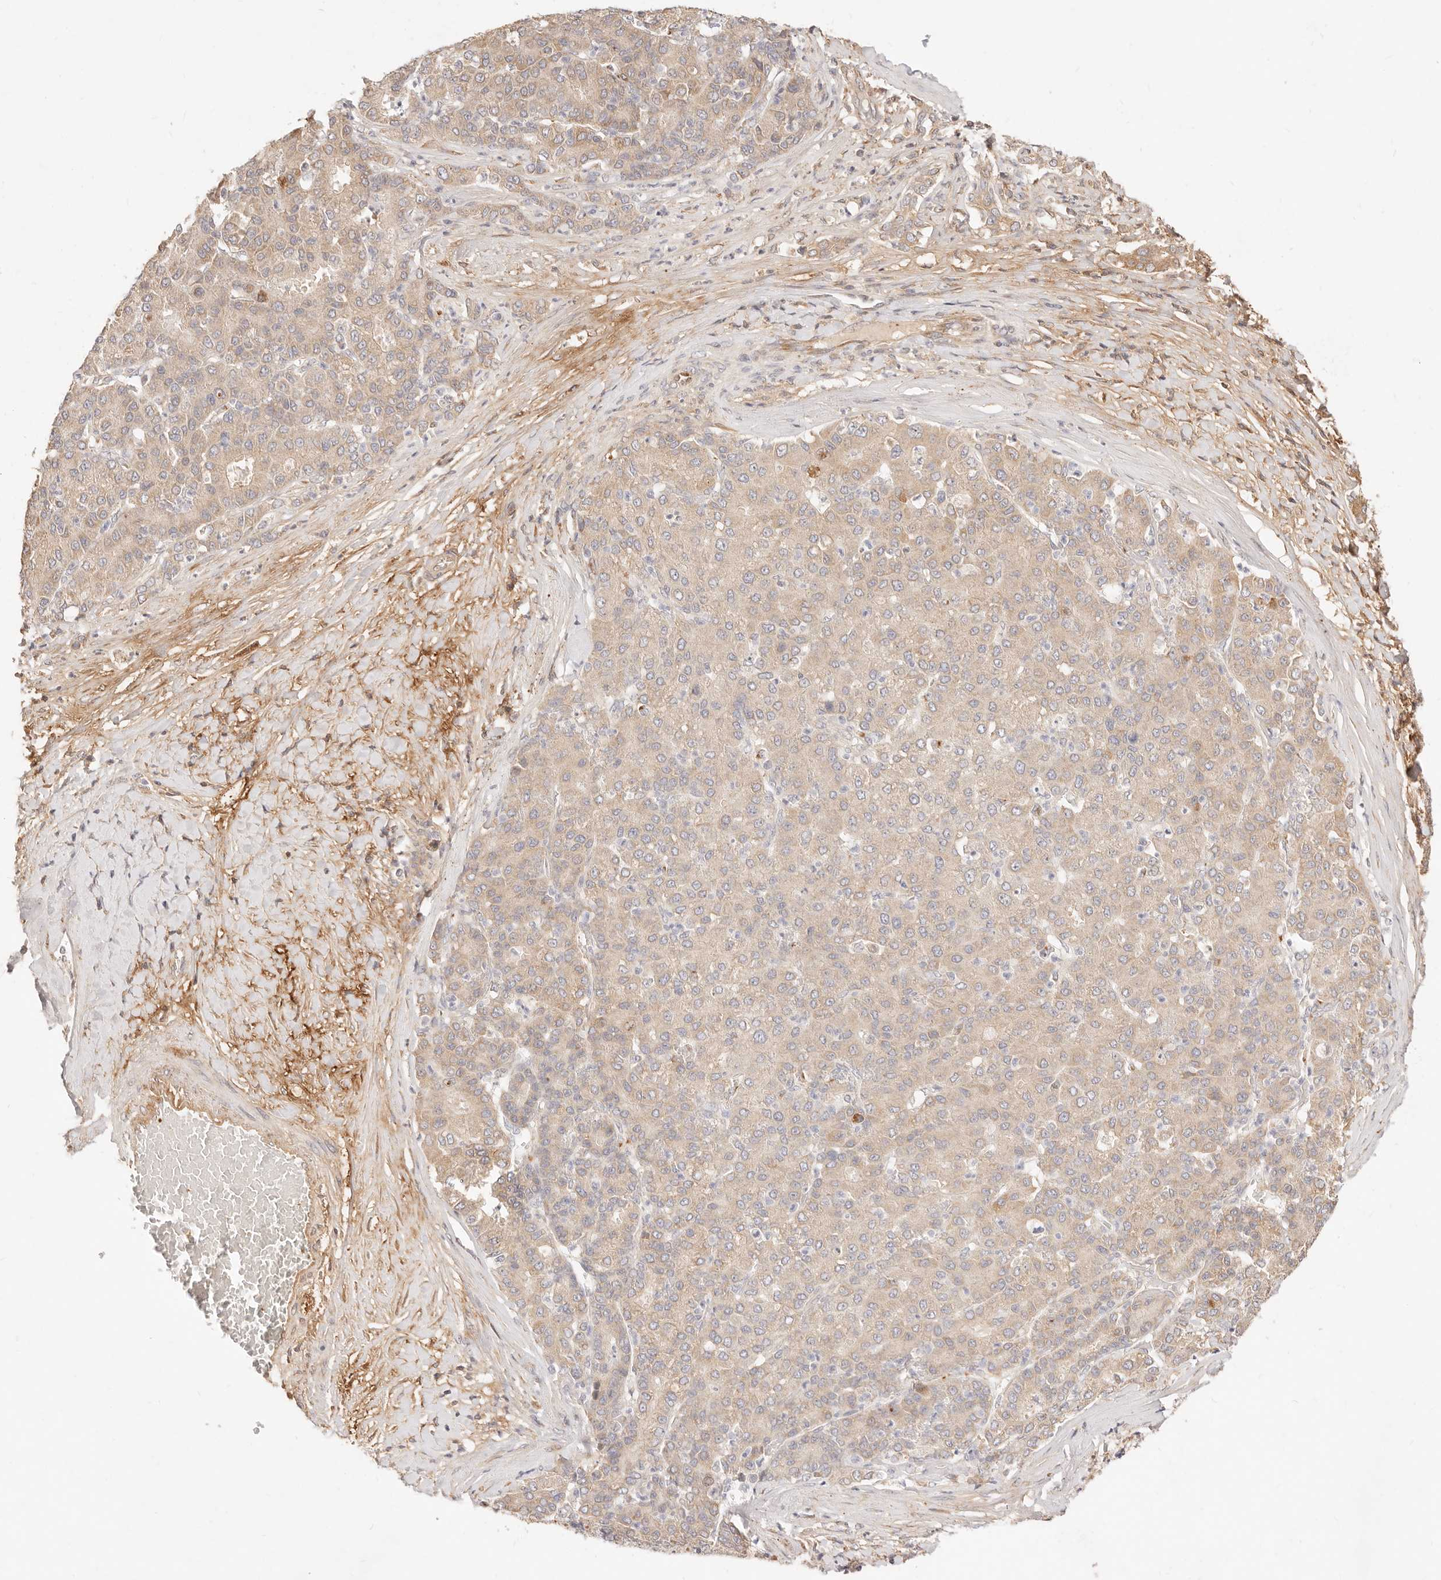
{"staining": {"intensity": "weak", "quantity": ">75%", "location": "cytoplasmic/membranous"}, "tissue": "liver cancer", "cell_type": "Tumor cells", "image_type": "cancer", "snomed": [{"axis": "morphology", "description": "Carcinoma, Hepatocellular, NOS"}, {"axis": "topography", "description": "Liver"}], "caption": "Protein expression analysis of liver cancer (hepatocellular carcinoma) reveals weak cytoplasmic/membranous positivity in approximately >75% of tumor cells.", "gene": "UBXN10", "patient": {"sex": "male", "age": 65}}